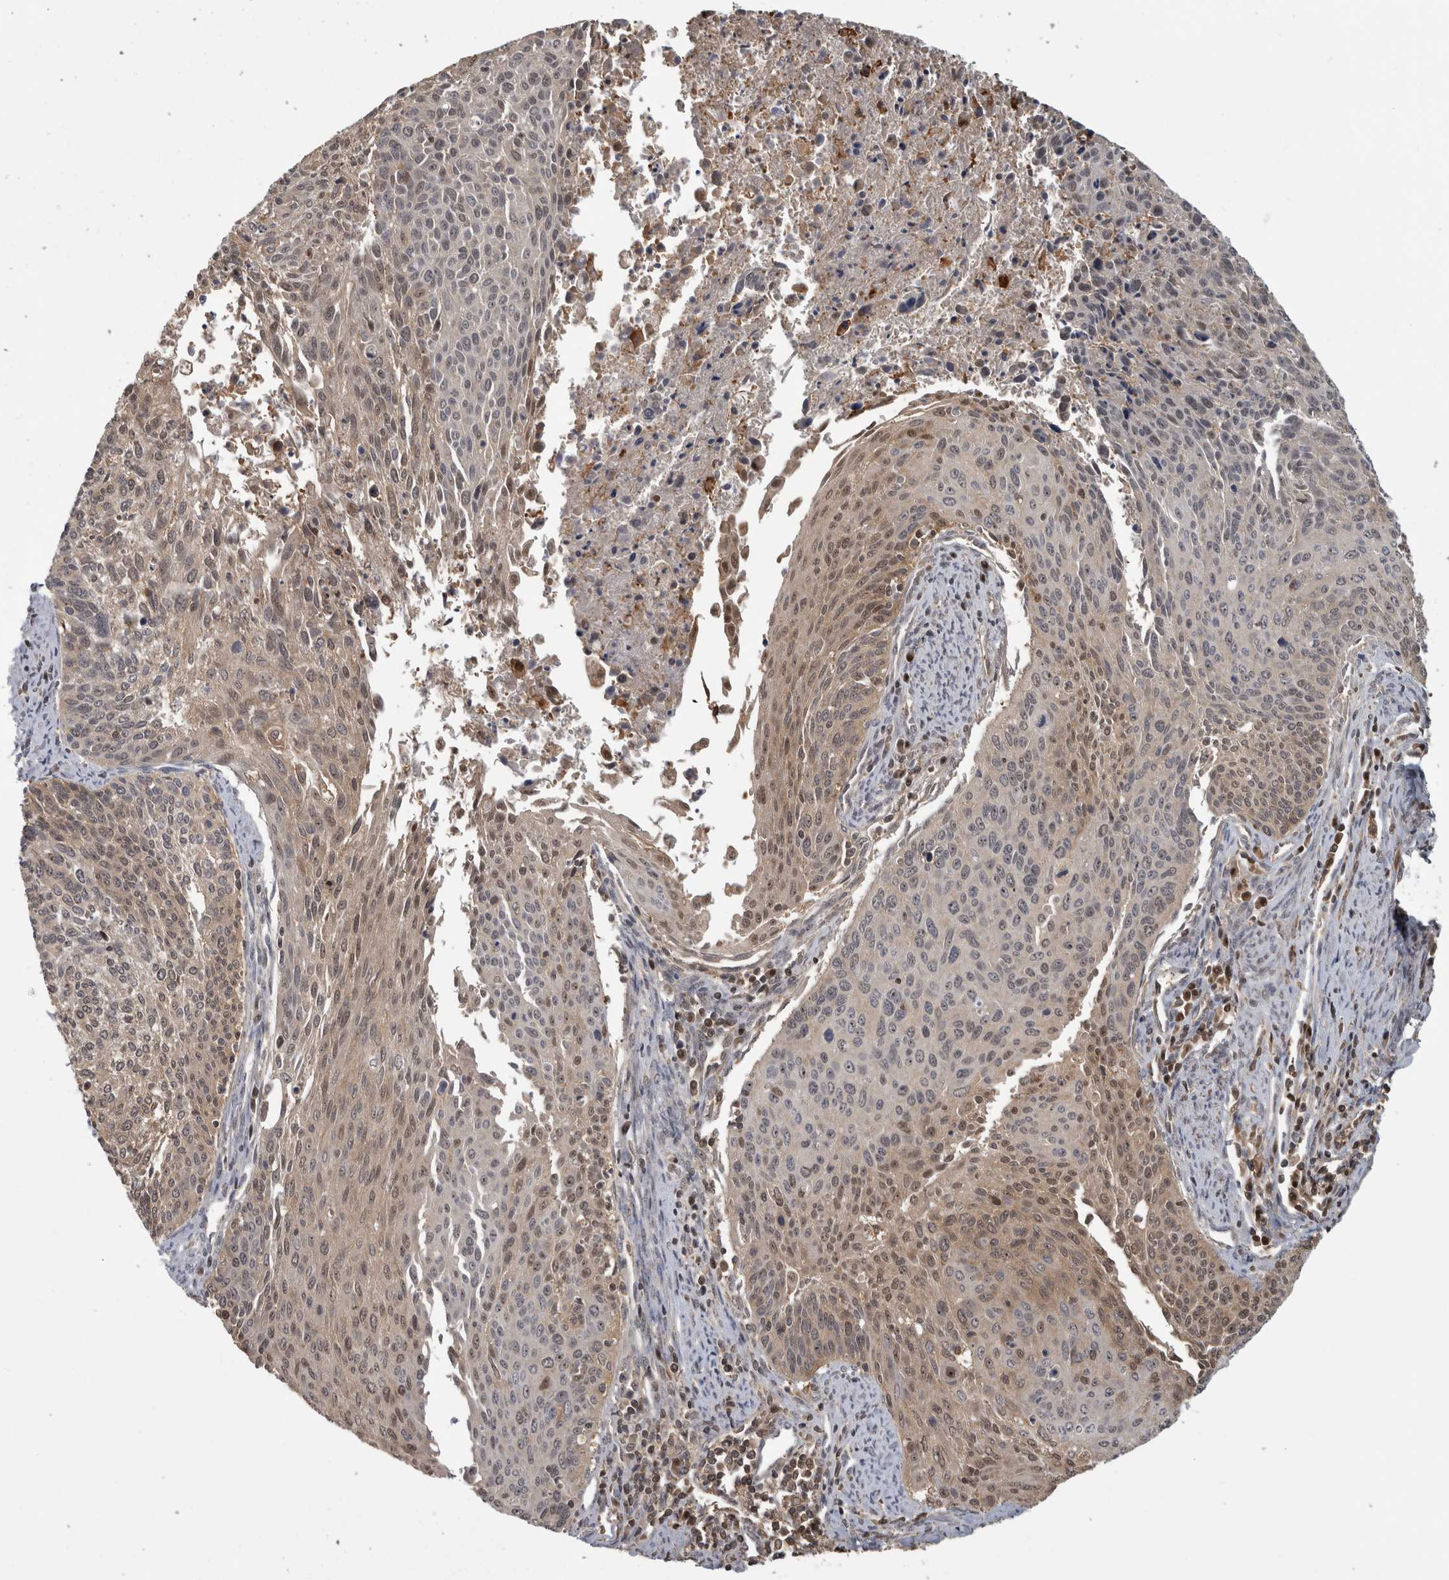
{"staining": {"intensity": "weak", "quantity": "25%-75%", "location": "cytoplasmic/membranous,nuclear"}, "tissue": "cervical cancer", "cell_type": "Tumor cells", "image_type": "cancer", "snomed": [{"axis": "morphology", "description": "Squamous cell carcinoma, NOS"}, {"axis": "topography", "description": "Cervix"}], "caption": "Cervical cancer (squamous cell carcinoma) tissue demonstrates weak cytoplasmic/membranous and nuclear positivity in about 25%-75% of tumor cells", "gene": "TDRD7", "patient": {"sex": "female", "age": 55}}